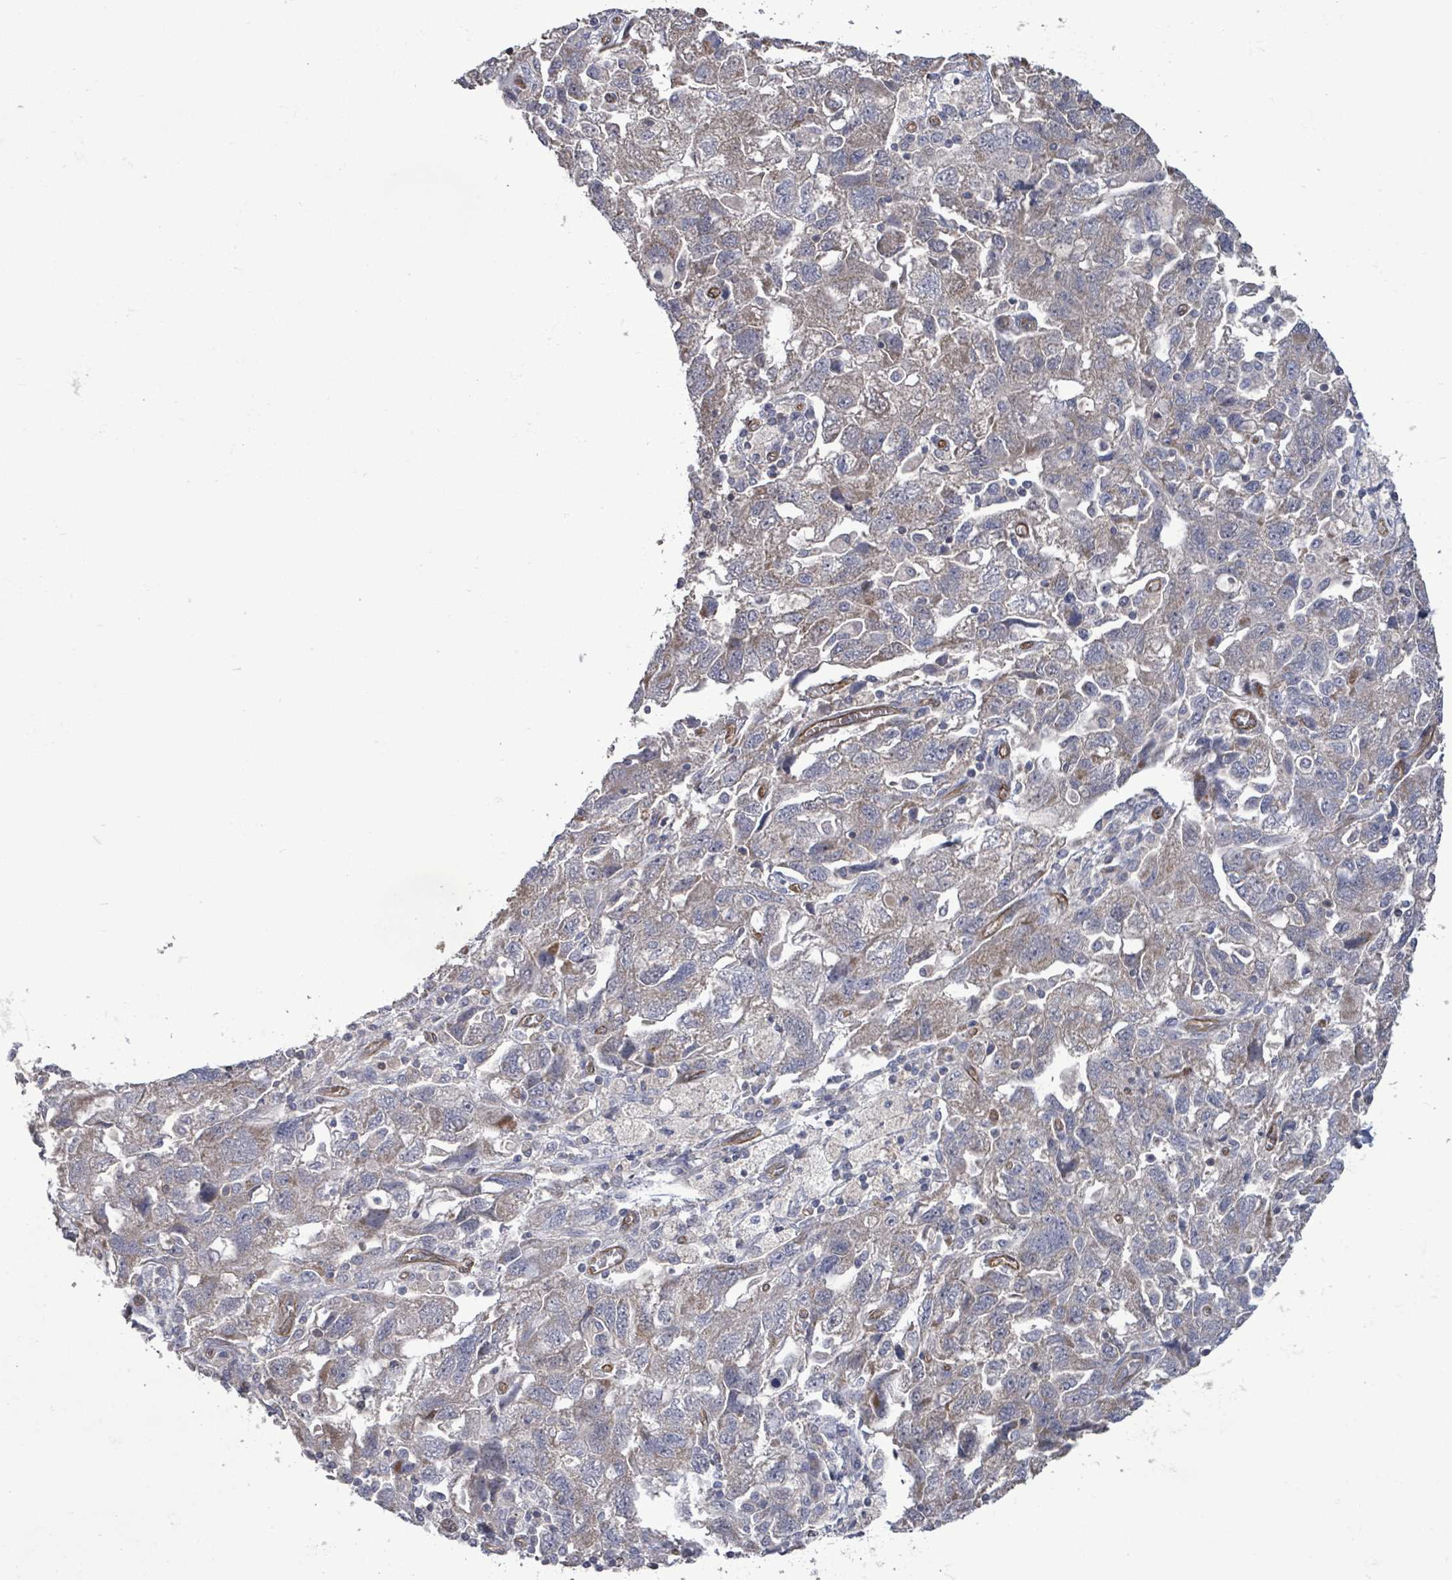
{"staining": {"intensity": "negative", "quantity": "none", "location": "none"}, "tissue": "ovarian cancer", "cell_type": "Tumor cells", "image_type": "cancer", "snomed": [{"axis": "morphology", "description": "Carcinoma, NOS"}, {"axis": "morphology", "description": "Cystadenocarcinoma, serous, NOS"}, {"axis": "topography", "description": "Ovary"}], "caption": "High magnification brightfield microscopy of ovarian cancer stained with DAB (3,3'-diaminobenzidine) (brown) and counterstained with hematoxylin (blue): tumor cells show no significant expression.", "gene": "KANK3", "patient": {"sex": "female", "age": 69}}